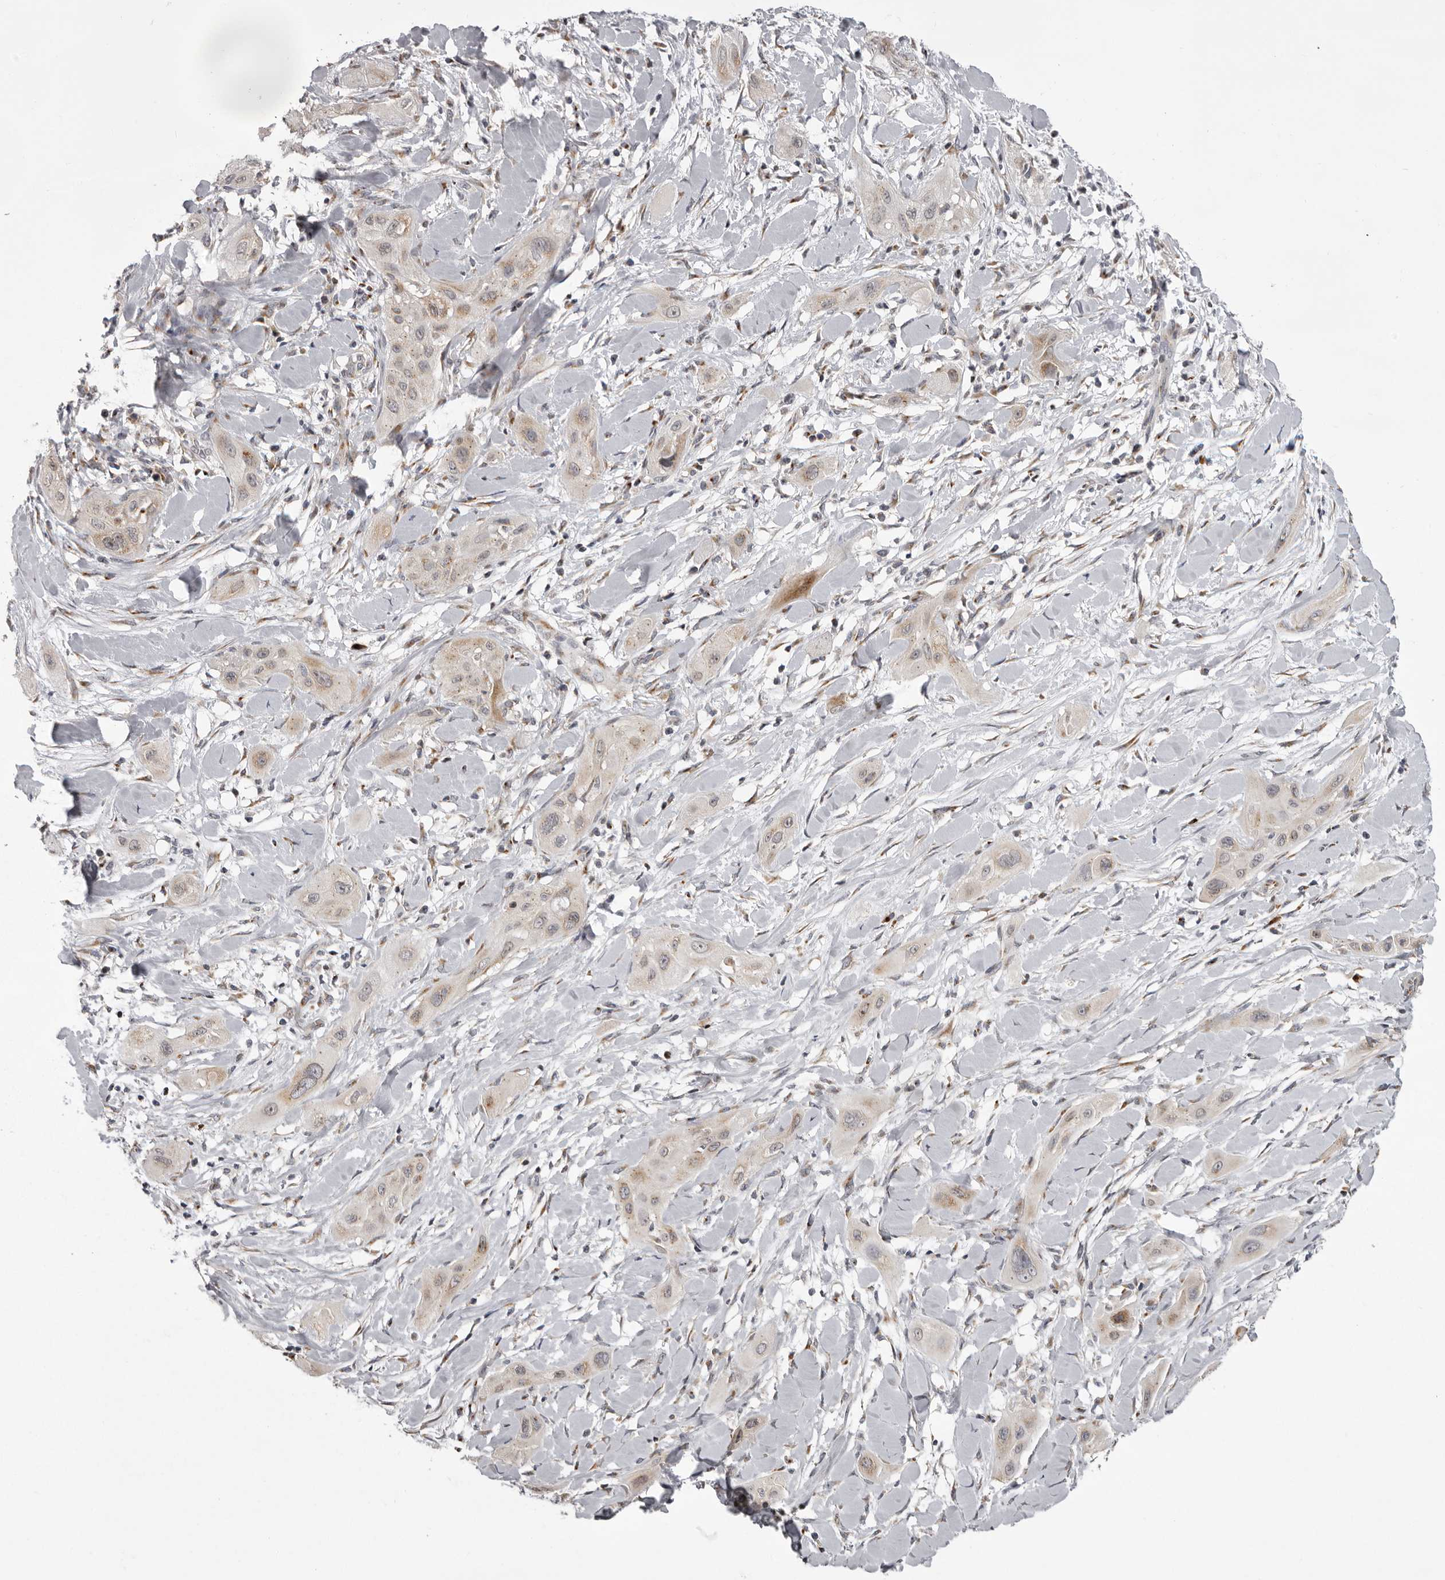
{"staining": {"intensity": "weak", "quantity": "25%-75%", "location": "cytoplasmic/membranous"}, "tissue": "lung cancer", "cell_type": "Tumor cells", "image_type": "cancer", "snomed": [{"axis": "morphology", "description": "Squamous cell carcinoma, NOS"}, {"axis": "topography", "description": "Lung"}], "caption": "Lung cancer stained with immunohistochemistry (IHC) shows weak cytoplasmic/membranous expression in about 25%-75% of tumor cells.", "gene": "WDR47", "patient": {"sex": "female", "age": 47}}